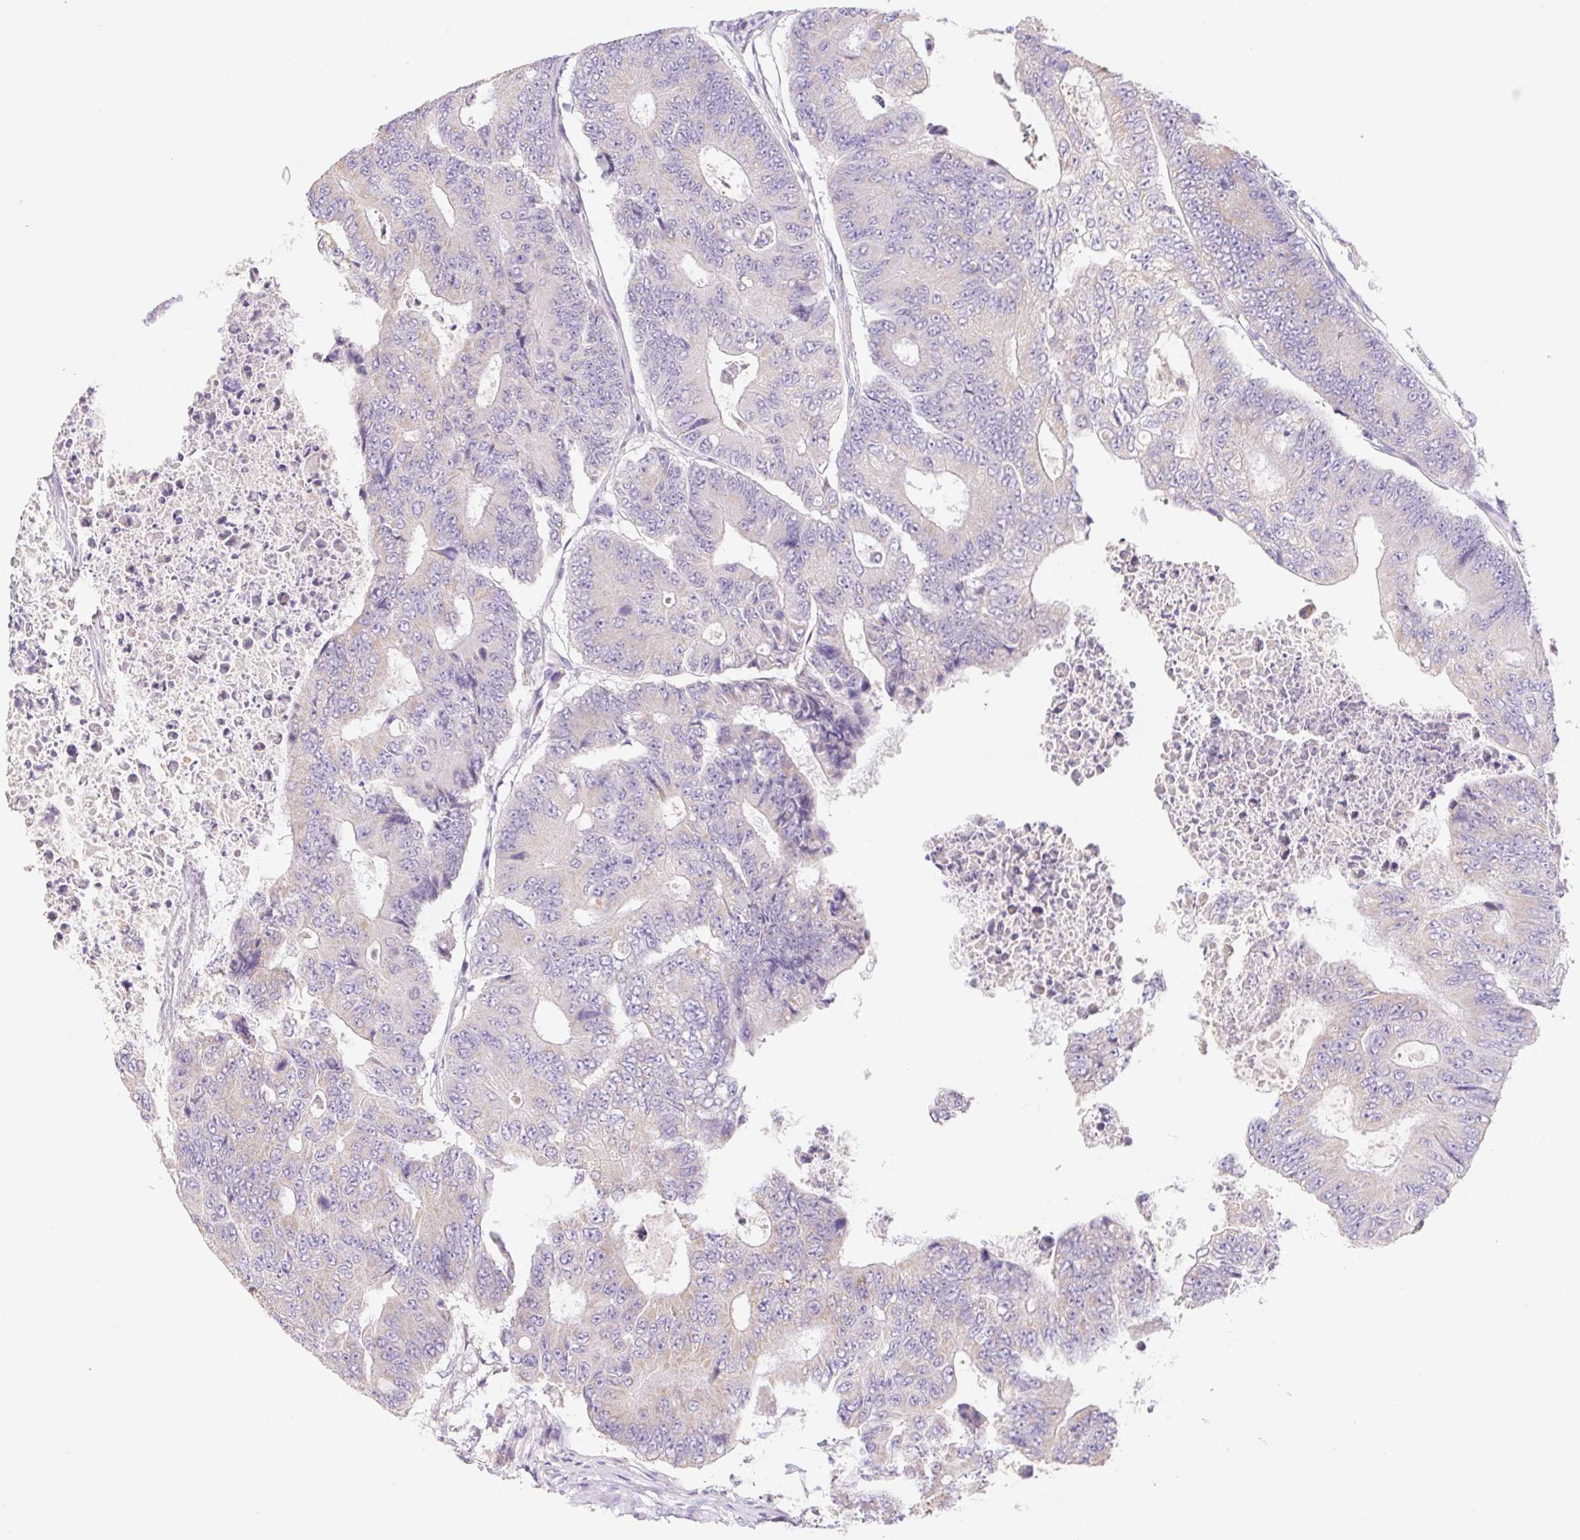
{"staining": {"intensity": "negative", "quantity": "none", "location": "none"}, "tissue": "colorectal cancer", "cell_type": "Tumor cells", "image_type": "cancer", "snomed": [{"axis": "morphology", "description": "Adenocarcinoma, NOS"}, {"axis": "topography", "description": "Colon"}], "caption": "This photomicrograph is of colorectal cancer (adenocarcinoma) stained with IHC to label a protein in brown with the nuclei are counter-stained blue. There is no expression in tumor cells. The staining is performed using DAB (3,3'-diaminobenzidine) brown chromogen with nuclei counter-stained in using hematoxylin.", "gene": "FKBP6", "patient": {"sex": "female", "age": 48}}